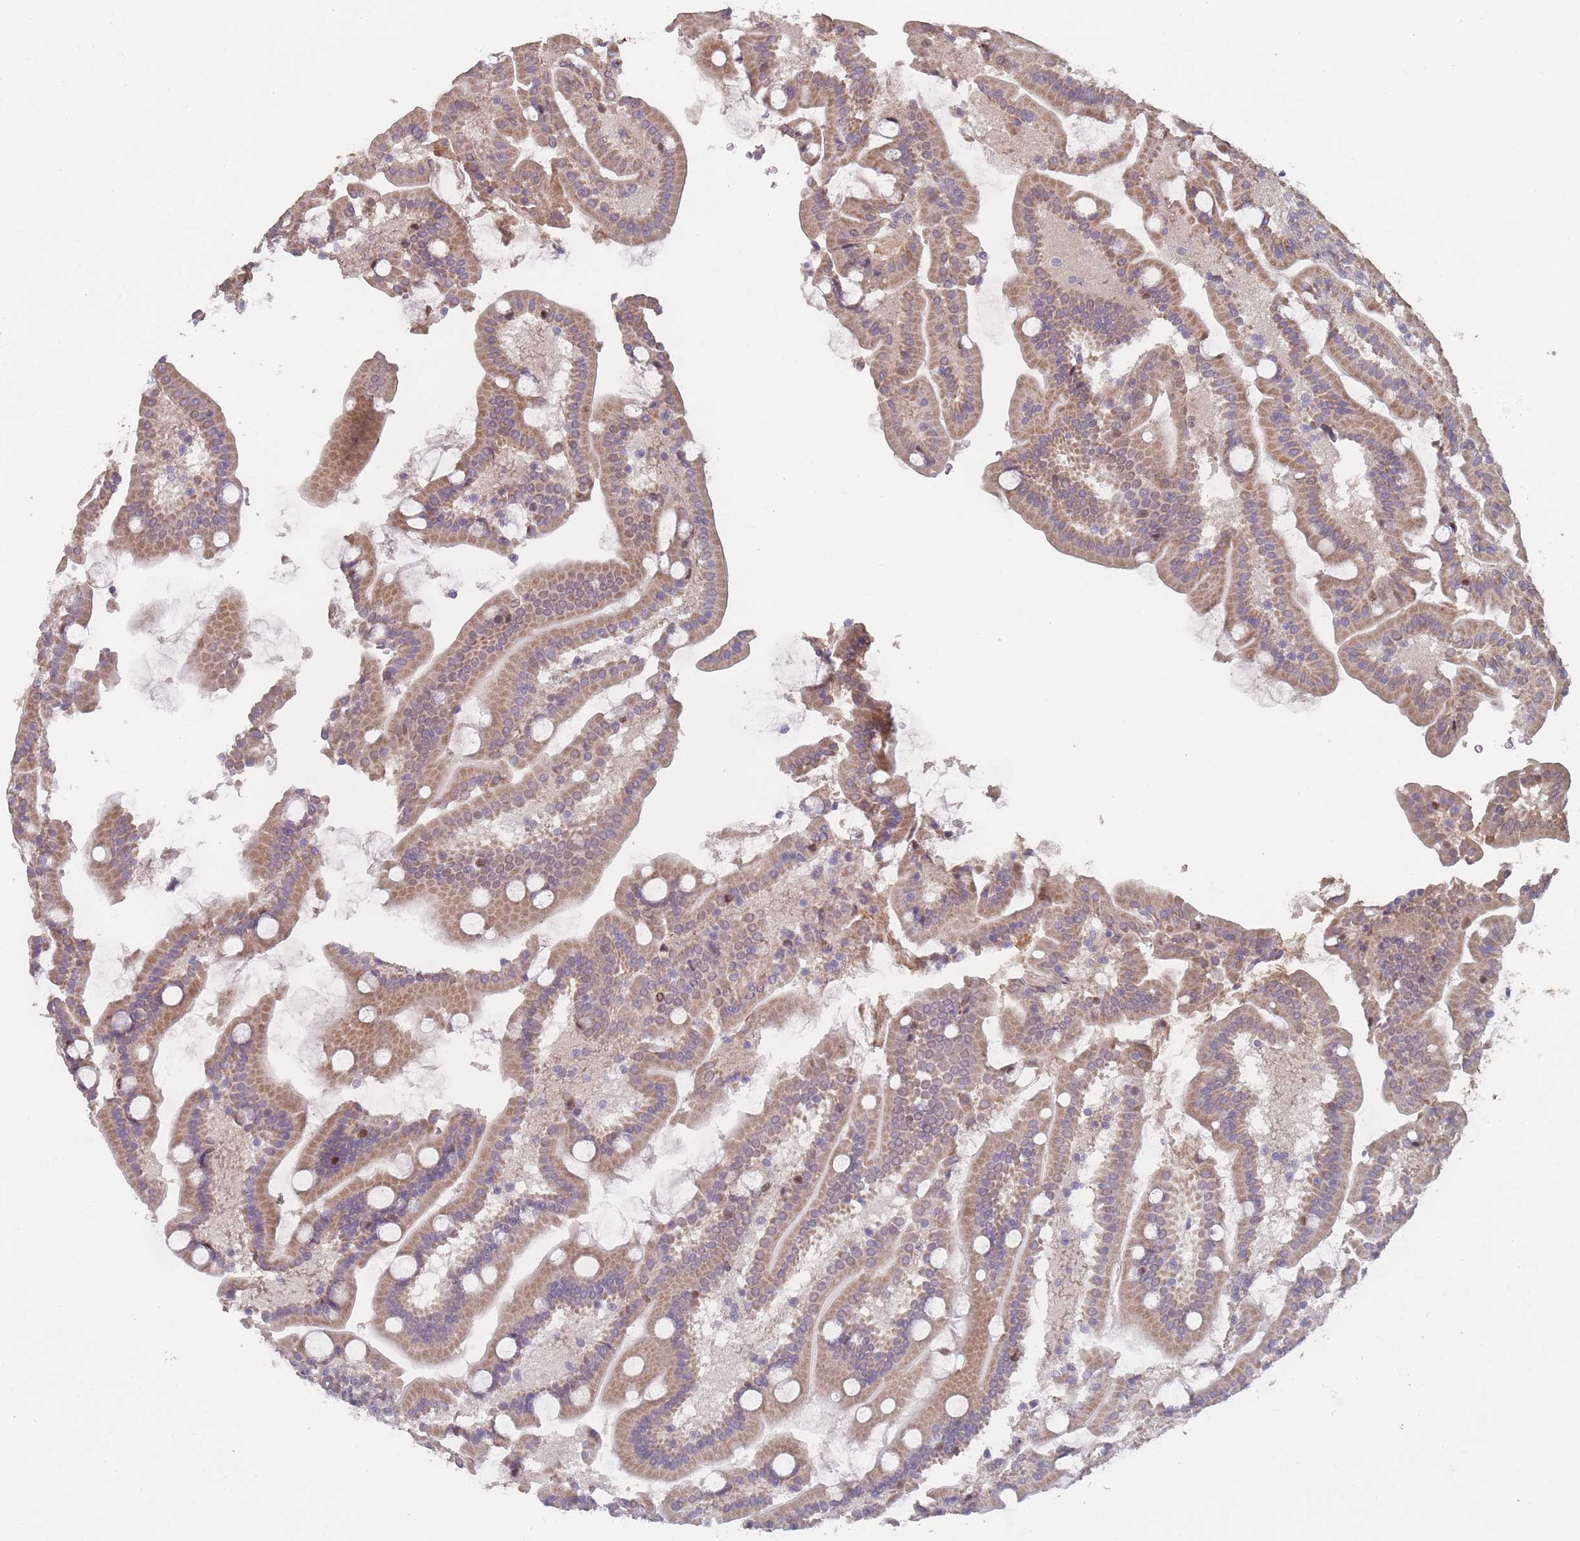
{"staining": {"intensity": "moderate", "quantity": ">75%", "location": "cytoplasmic/membranous,nuclear"}, "tissue": "duodenum", "cell_type": "Glandular cells", "image_type": "normal", "snomed": [{"axis": "morphology", "description": "Normal tissue, NOS"}, {"axis": "topography", "description": "Duodenum"}], "caption": "A high-resolution micrograph shows immunohistochemistry staining of normal duodenum, which exhibits moderate cytoplasmic/membranous,nuclear staining in about >75% of glandular cells.", "gene": "ERCC6L", "patient": {"sex": "male", "age": 55}}